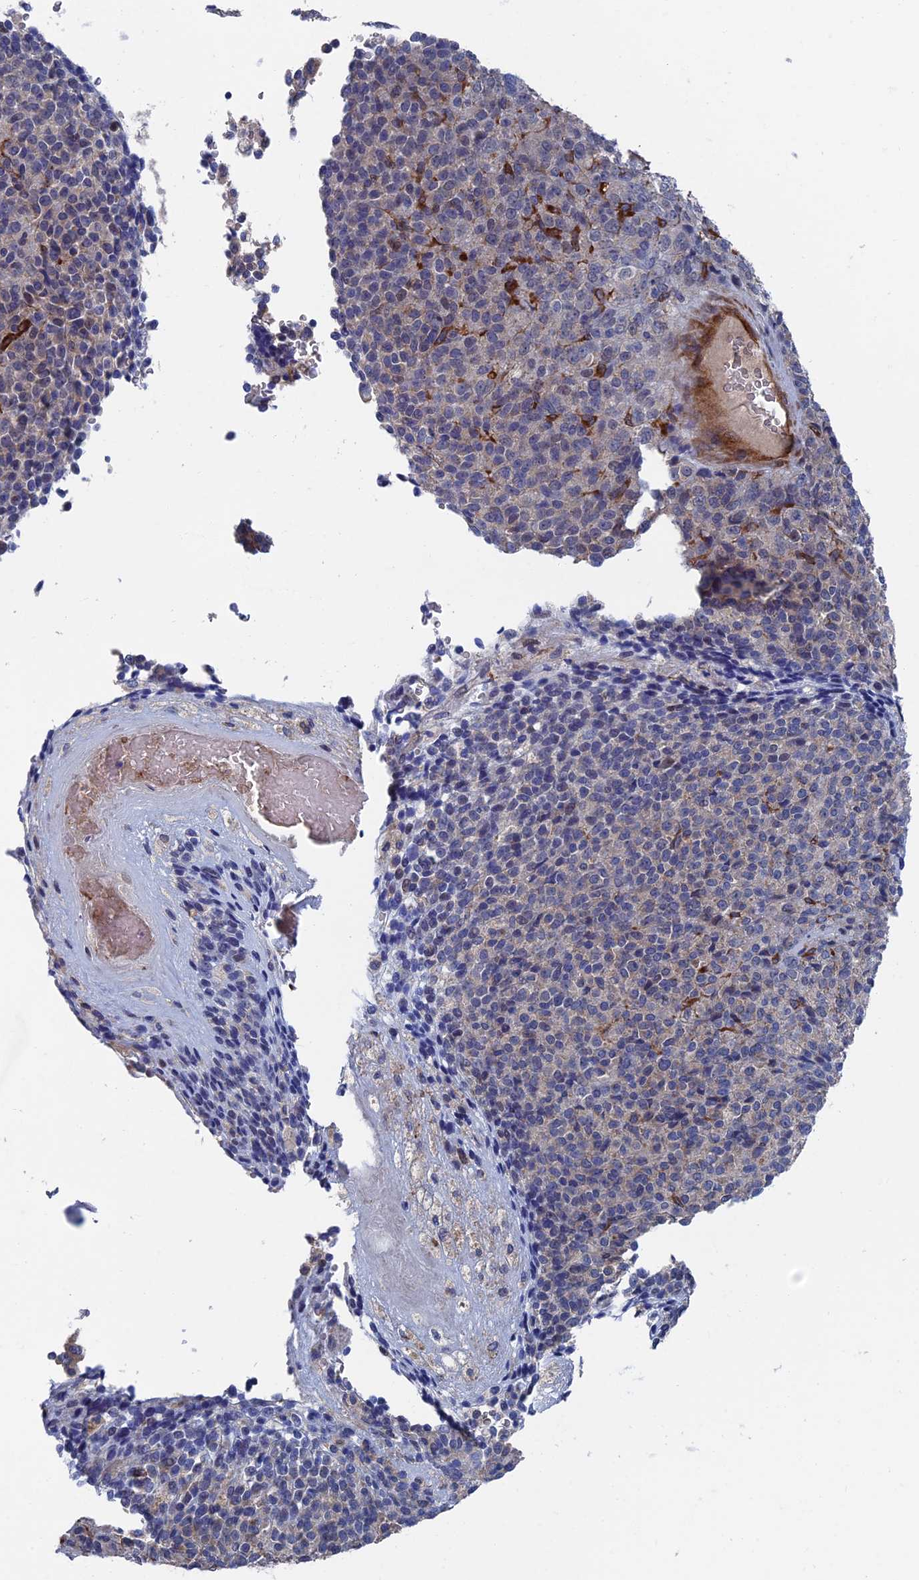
{"staining": {"intensity": "weak", "quantity": "<25%", "location": "cytoplasmic/membranous"}, "tissue": "melanoma", "cell_type": "Tumor cells", "image_type": "cancer", "snomed": [{"axis": "morphology", "description": "Malignant melanoma, Metastatic site"}, {"axis": "topography", "description": "Brain"}], "caption": "High magnification brightfield microscopy of malignant melanoma (metastatic site) stained with DAB (3,3'-diaminobenzidine) (brown) and counterstained with hematoxylin (blue): tumor cells show no significant staining.", "gene": "ARAP3", "patient": {"sex": "female", "age": 56}}